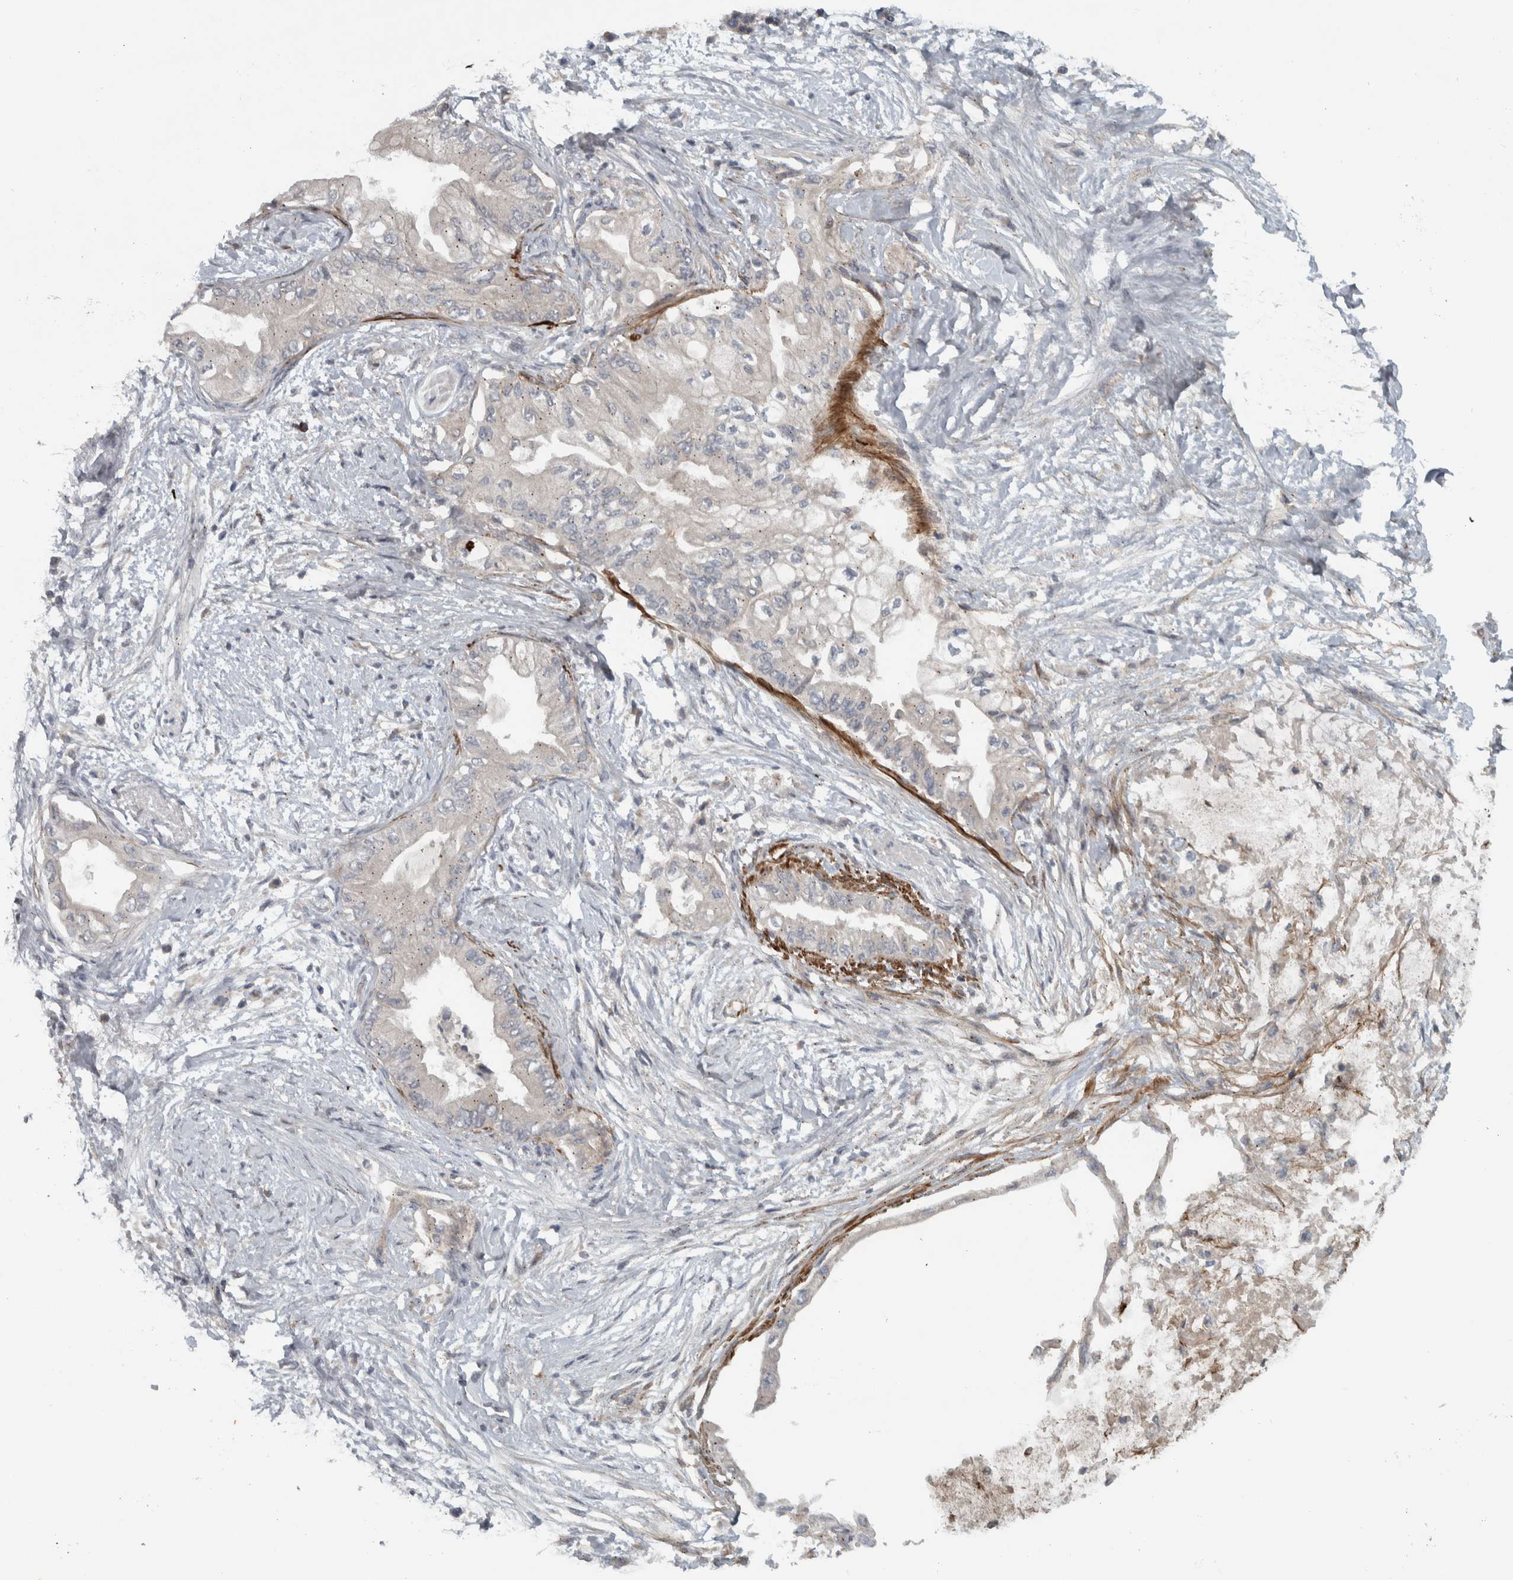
{"staining": {"intensity": "negative", "quantity": "none", "location": "none"}, "tissue": "pancreatic cancer", "cell_type": "Tumor cells", "image_type": "cancer", "snomed": [{"axis": "morphology", "description": "Normal tissue, NOS"}, {"axis": "morphology", "description": "Adenocarcinoma, NOS"}, {"axis": "topography", "description": "Pancreas"}, {"axis": "topography", "description": "Duodenum"}], "caption": "High power microscopy photomicrograph of an immunohistochemistry histopathology image of pancreatic adenocarcinoma, revealing no significant positivity in tumor cells.", "gene": "LBHD1", "patient": {"sex": "female", "age": 60}}